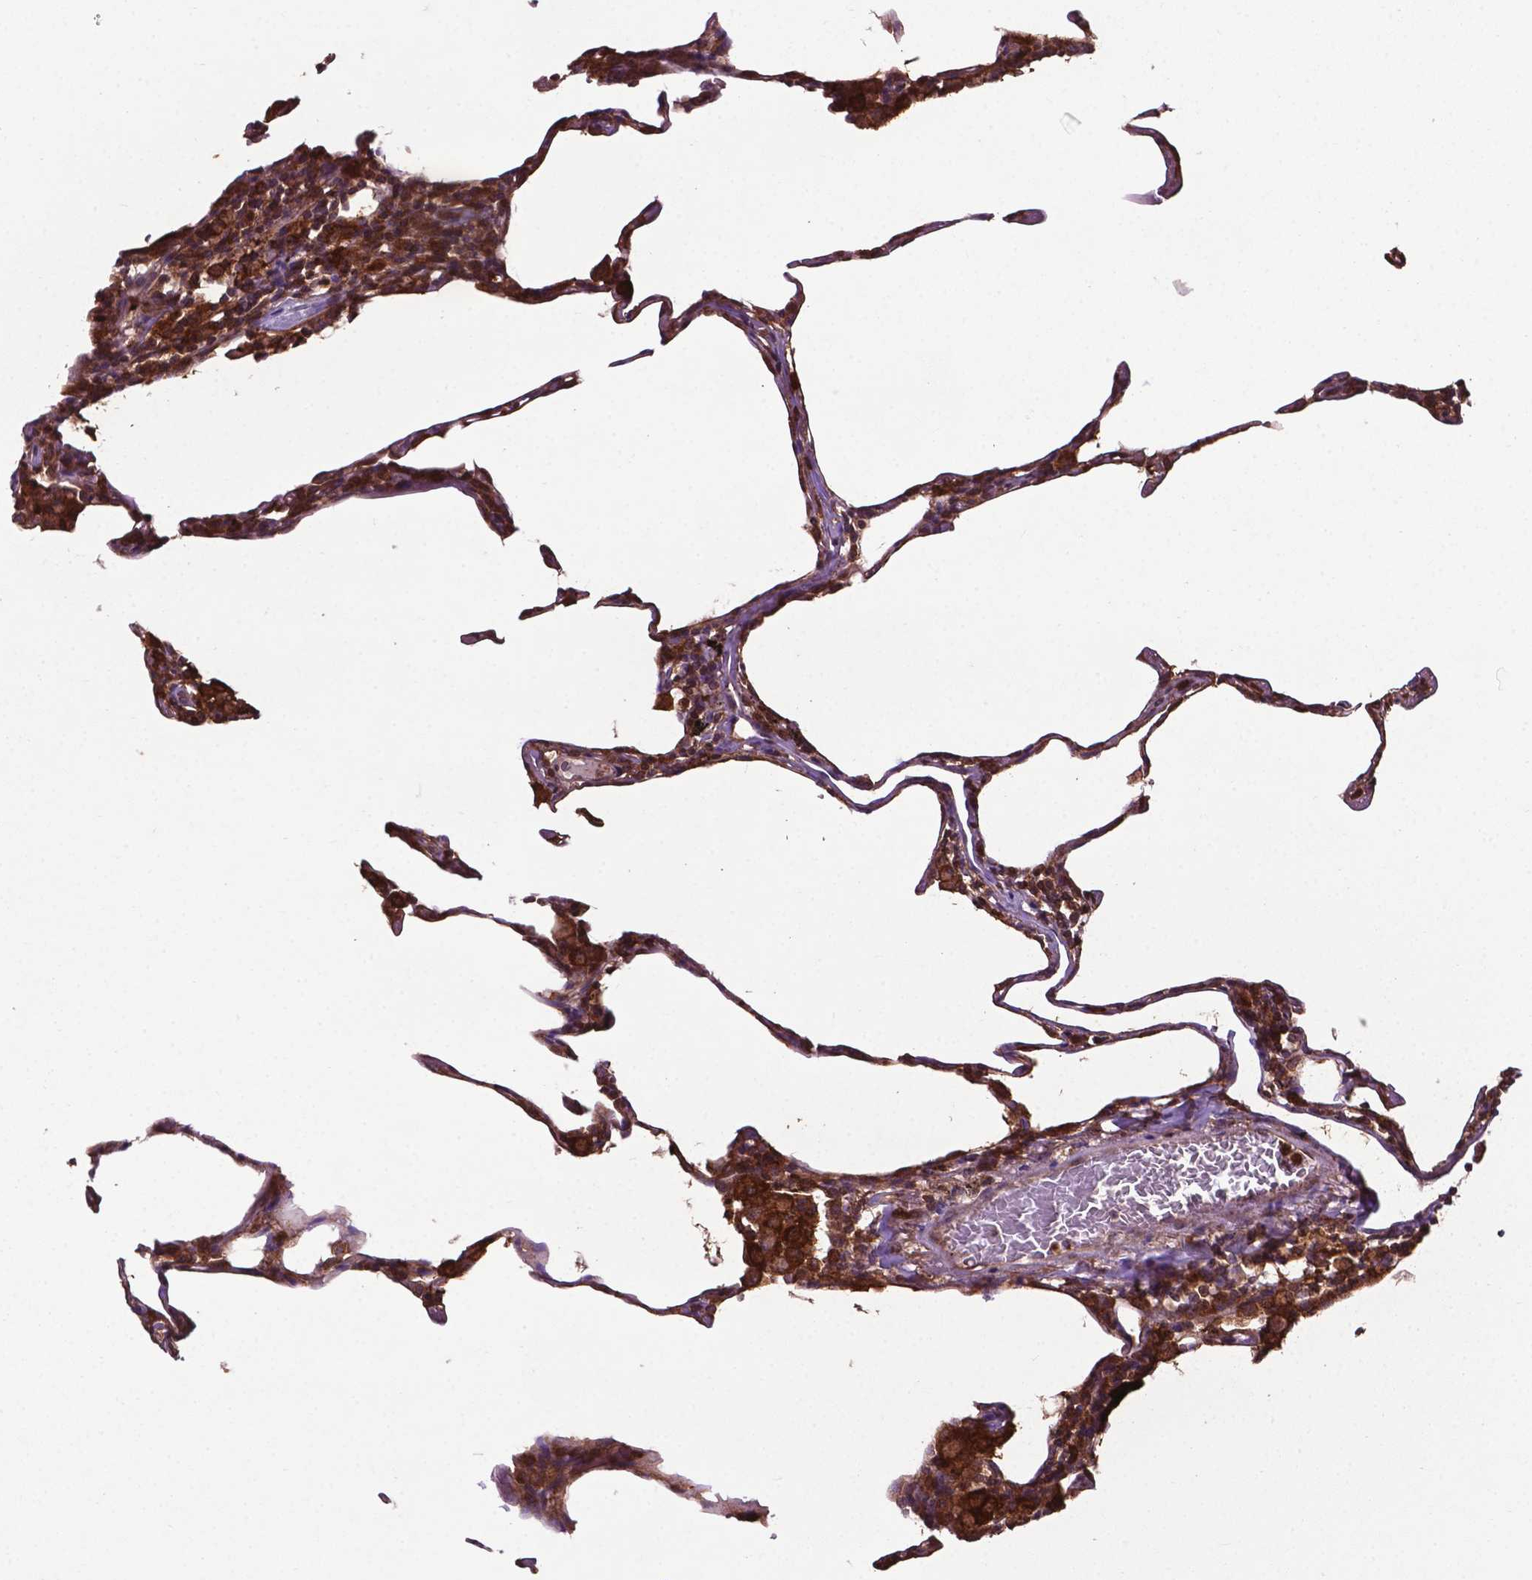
{"staining": {"intensity": "moderate", "quantity": "25%-75%", "location": "cytoplasmic/membranous"}, "tissue": "lung", "cell_type": "Alveolar cells", "image_type": "normal", "snomed": [{"axis": "morphology", "description": "Normal tissue, NOS"}, {"axis": "topography", "description": "Lung"}], "caption": "Immunohistochemical staining of unremarkable lung reveals 25%-75% levels of moderate cytoplasmic/membranous protein staining in approximately 25%-75% of alveolar cells. (DAB (3,3'-diaminobenzidine) IHC, brown staining for protein, blue staining for nuclei).", "gene": "SMAD3", "patient": {"sex": "female", "age": 57}}